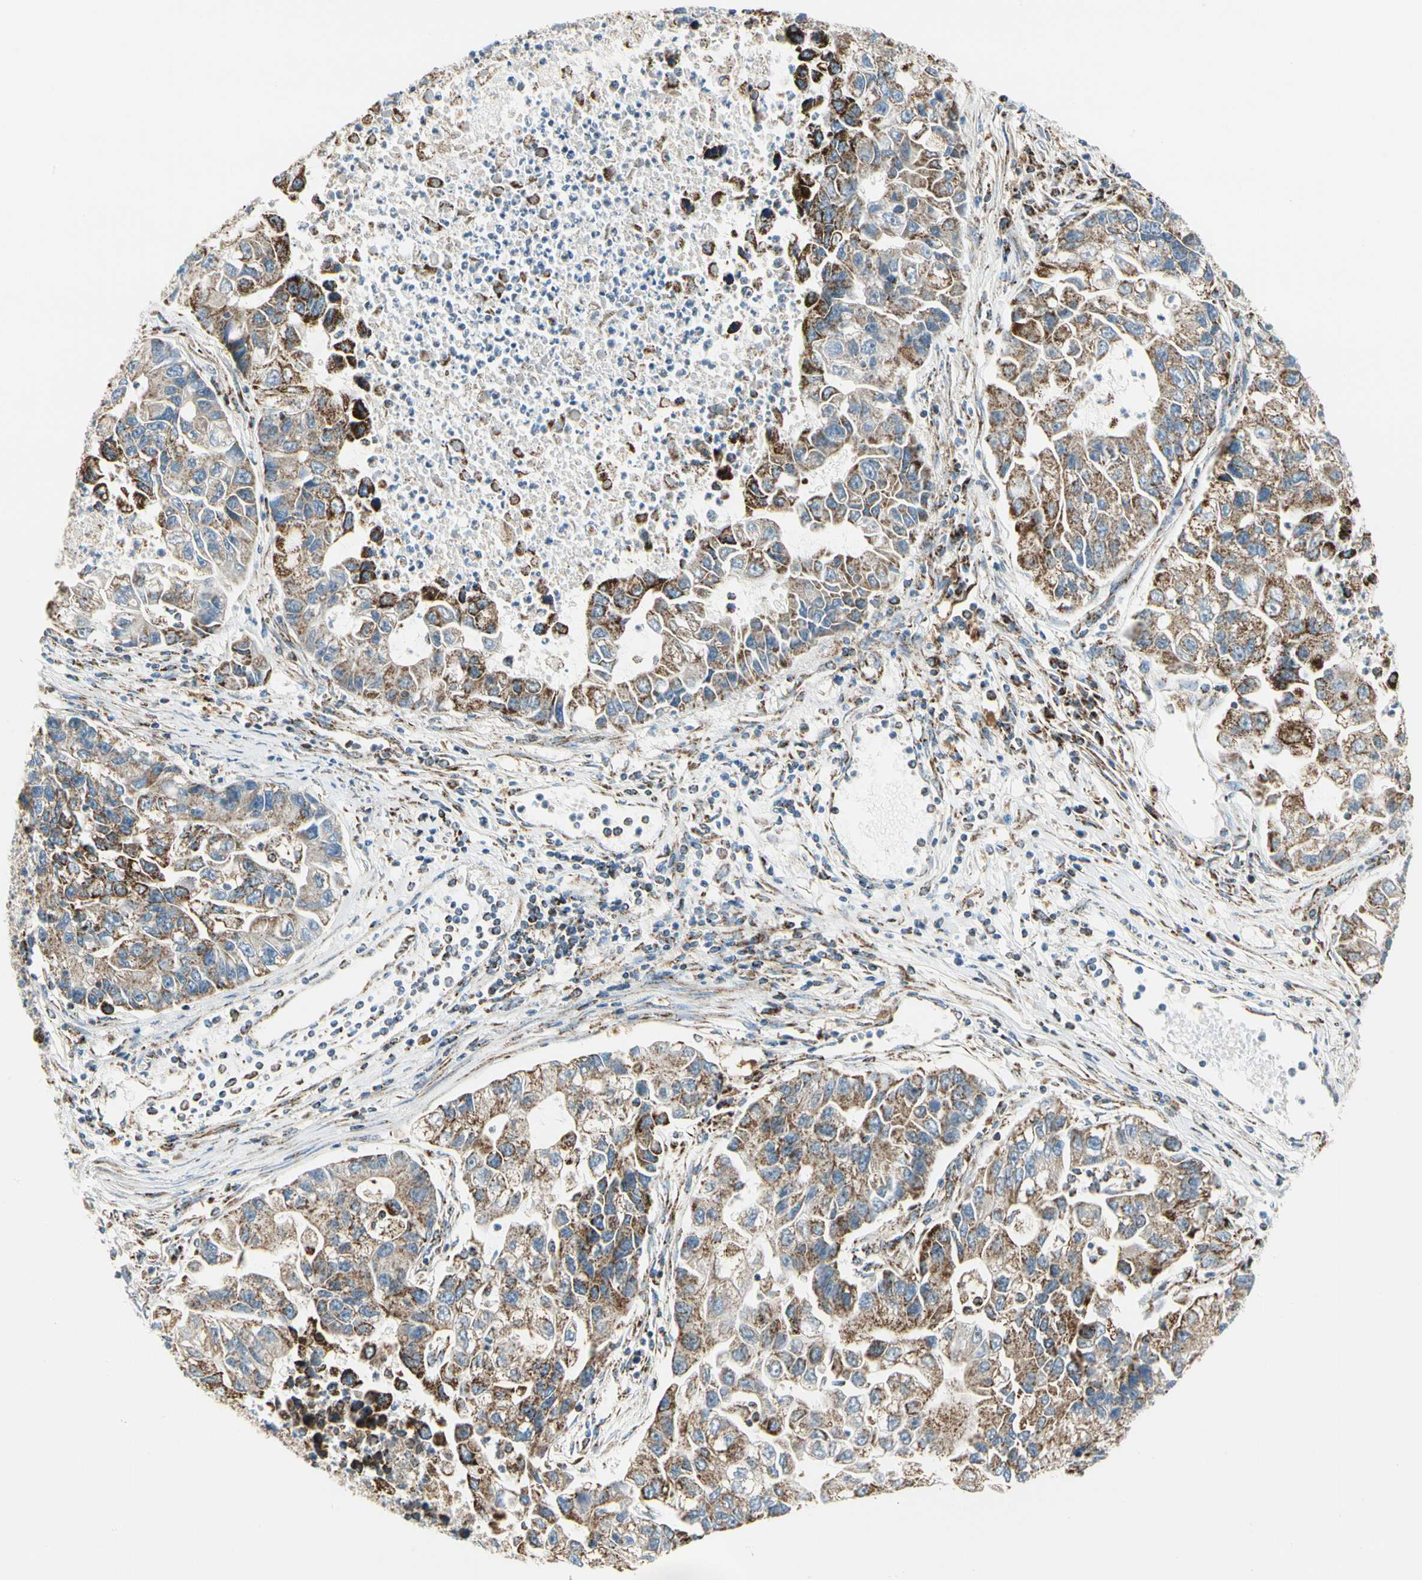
{"staining": {"intensity": "moderate", "quantity": ">75%", "location": "cytoplasmic/membranous"}, "tissue": "lung cancer", "cell_type": "Tumor cells", "image_type": "cancer", "snomed": [{"axis": "morphology", "description": "Adenocarcinoma, NOS"}, {"axis": "topography", "description": "Lung"}], "caption": "Moderate cytoplasmic/membranous staining for a protein is seen in about >75% of tumor cells of lung cancer using immunohistochemistry.", "gene": "TBC1D10A", "patient": {"sex": "female", "age": 51}}